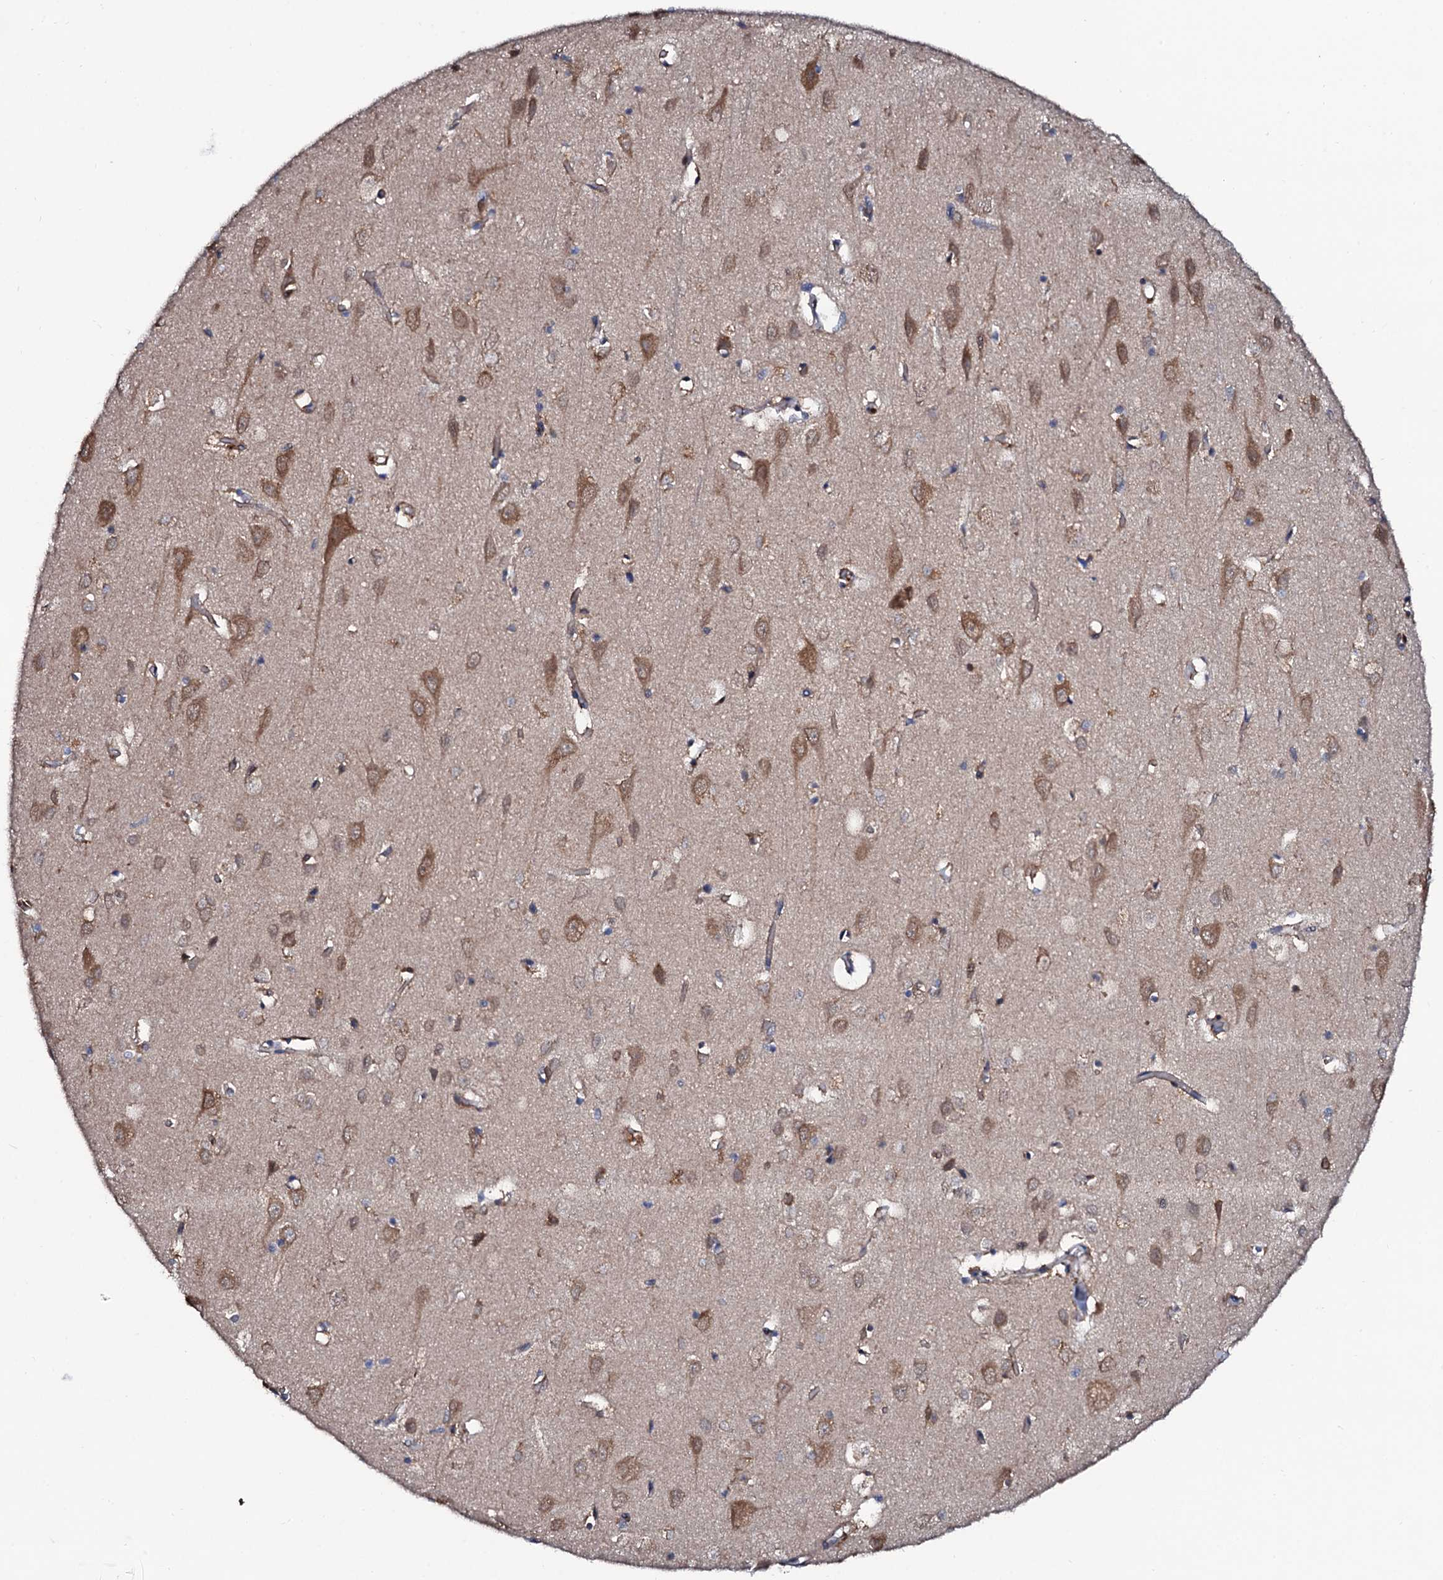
{"staining": {"intensity": "moderate", "quantity": ">75%", "location": "cytoplasmic/membranous"}, "tissue": "cerebral cortex", "cell_type": "Endothelial cells", "image_type": "normal", "snomed": [{"axis": "morphology", "description": "Normal tissue, NOS"}, {"axis": "topography", "description": "Cerebral cortex"}], "caption": "An image of human cerebral cortex stained for a protein exhibits moderate cytoplasmic/membranous brown staining in endothelial cells.", "gene": "PPP1R3D", "patient": {"sex": "female", "age": 64}}